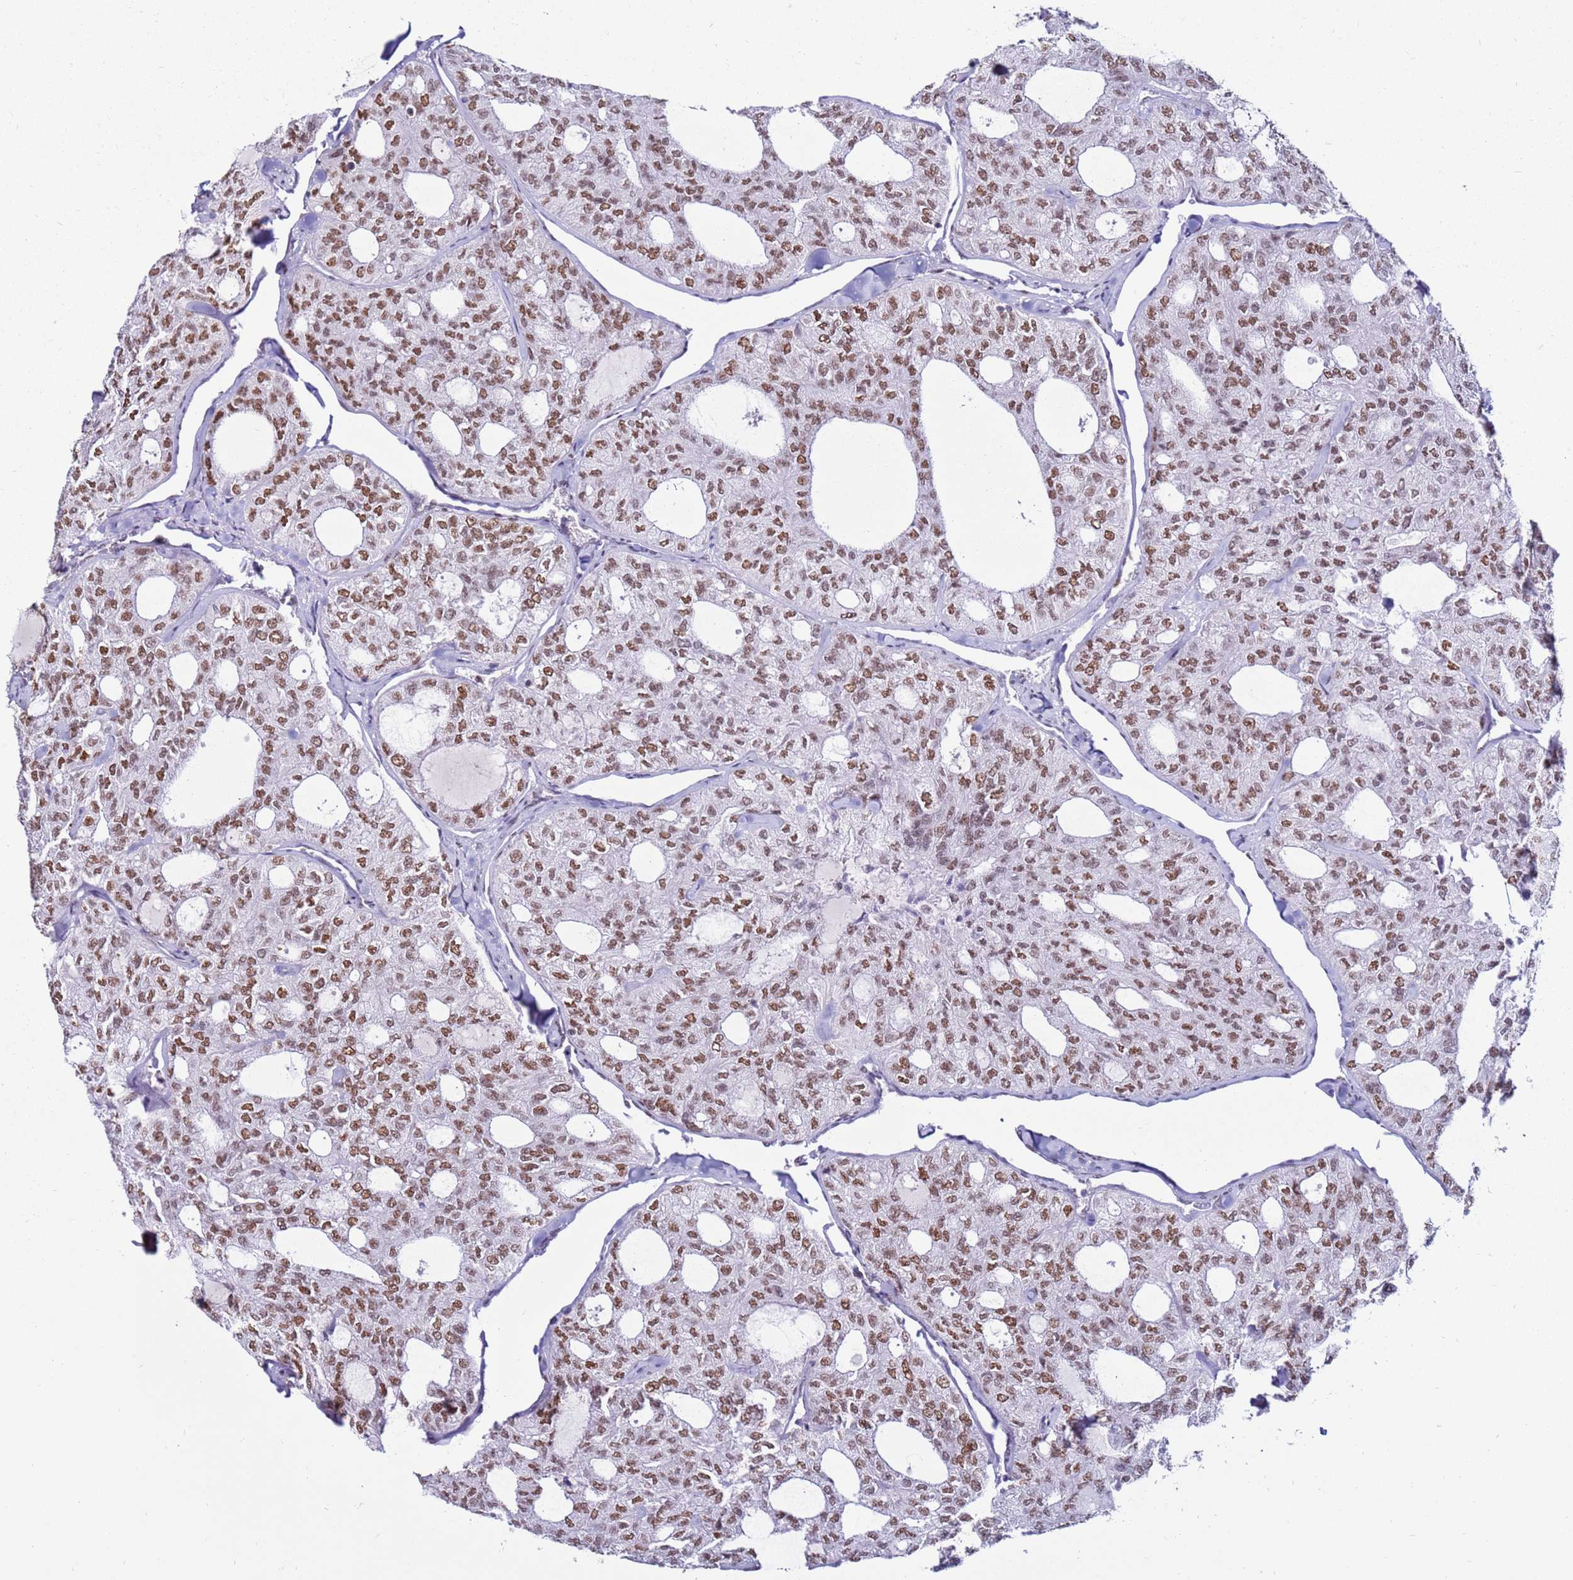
{"staining": {"intensity": "moderate", "quantity": ">75%", "location": "nuclear"}, "tissue": "thyroid cancer", "cell_type": "Tumor cells", "image_type": "cancer", "snomed": [{"axis": "morphology", "description": "Follicular adenoma carcinoma, NOS"}, {"axis": "topography", "description": "Thyroid gland"}], "caption": "Protein staining of thyroid cancer tissue exhibits moderate nuclear positivity in approximately >75% of tumor cells.", "gene": "KPNA4", "patient": {"sex": "male", "age": 75}}